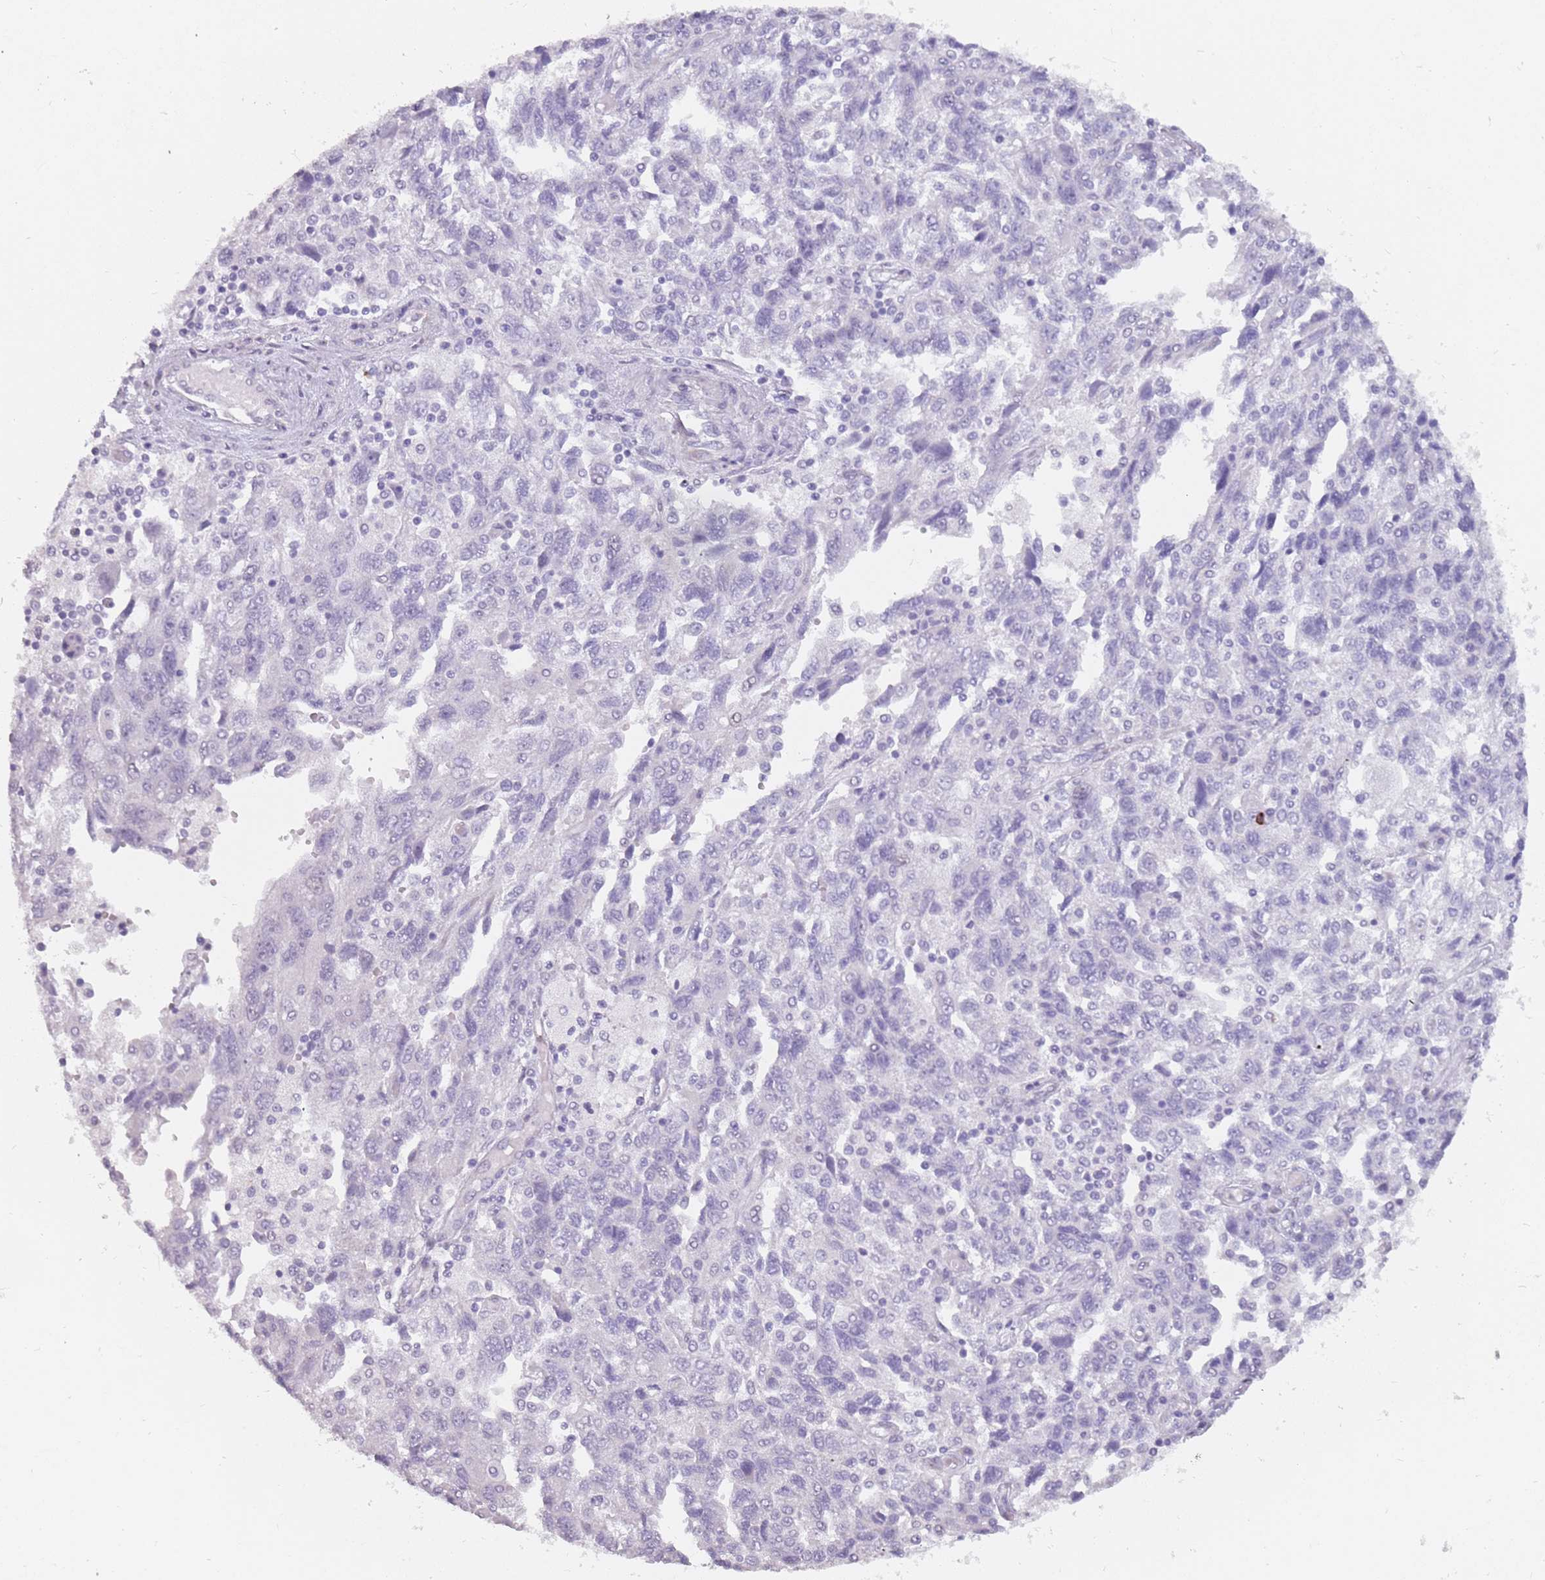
{"staining": {"intensity": "negative", "quantity": "none", "location": "none"}, "tissue": "ovarian cancer", "cell_type": "Tumor cells", "image_type": "cancer", "snomed": [{"axis": "morphology", "description": "Carcinoma, NOS"}, {"axis": "morphology", "description": "Cystadenocarcinoma, serous, NOS"}, {"axis": "topography", "description": "Ovary"}], "caption": "High magnification brightfield microscopy of serous cystadenocarcinoma (ovarian) stained with DAB (brown) and counterstained with hematoxylin (blue): tumor cells show no significant staining. (DAB IHC, high magnification).", "gene": "DDX4", "patient": {"sex": "female", "age": 69}}